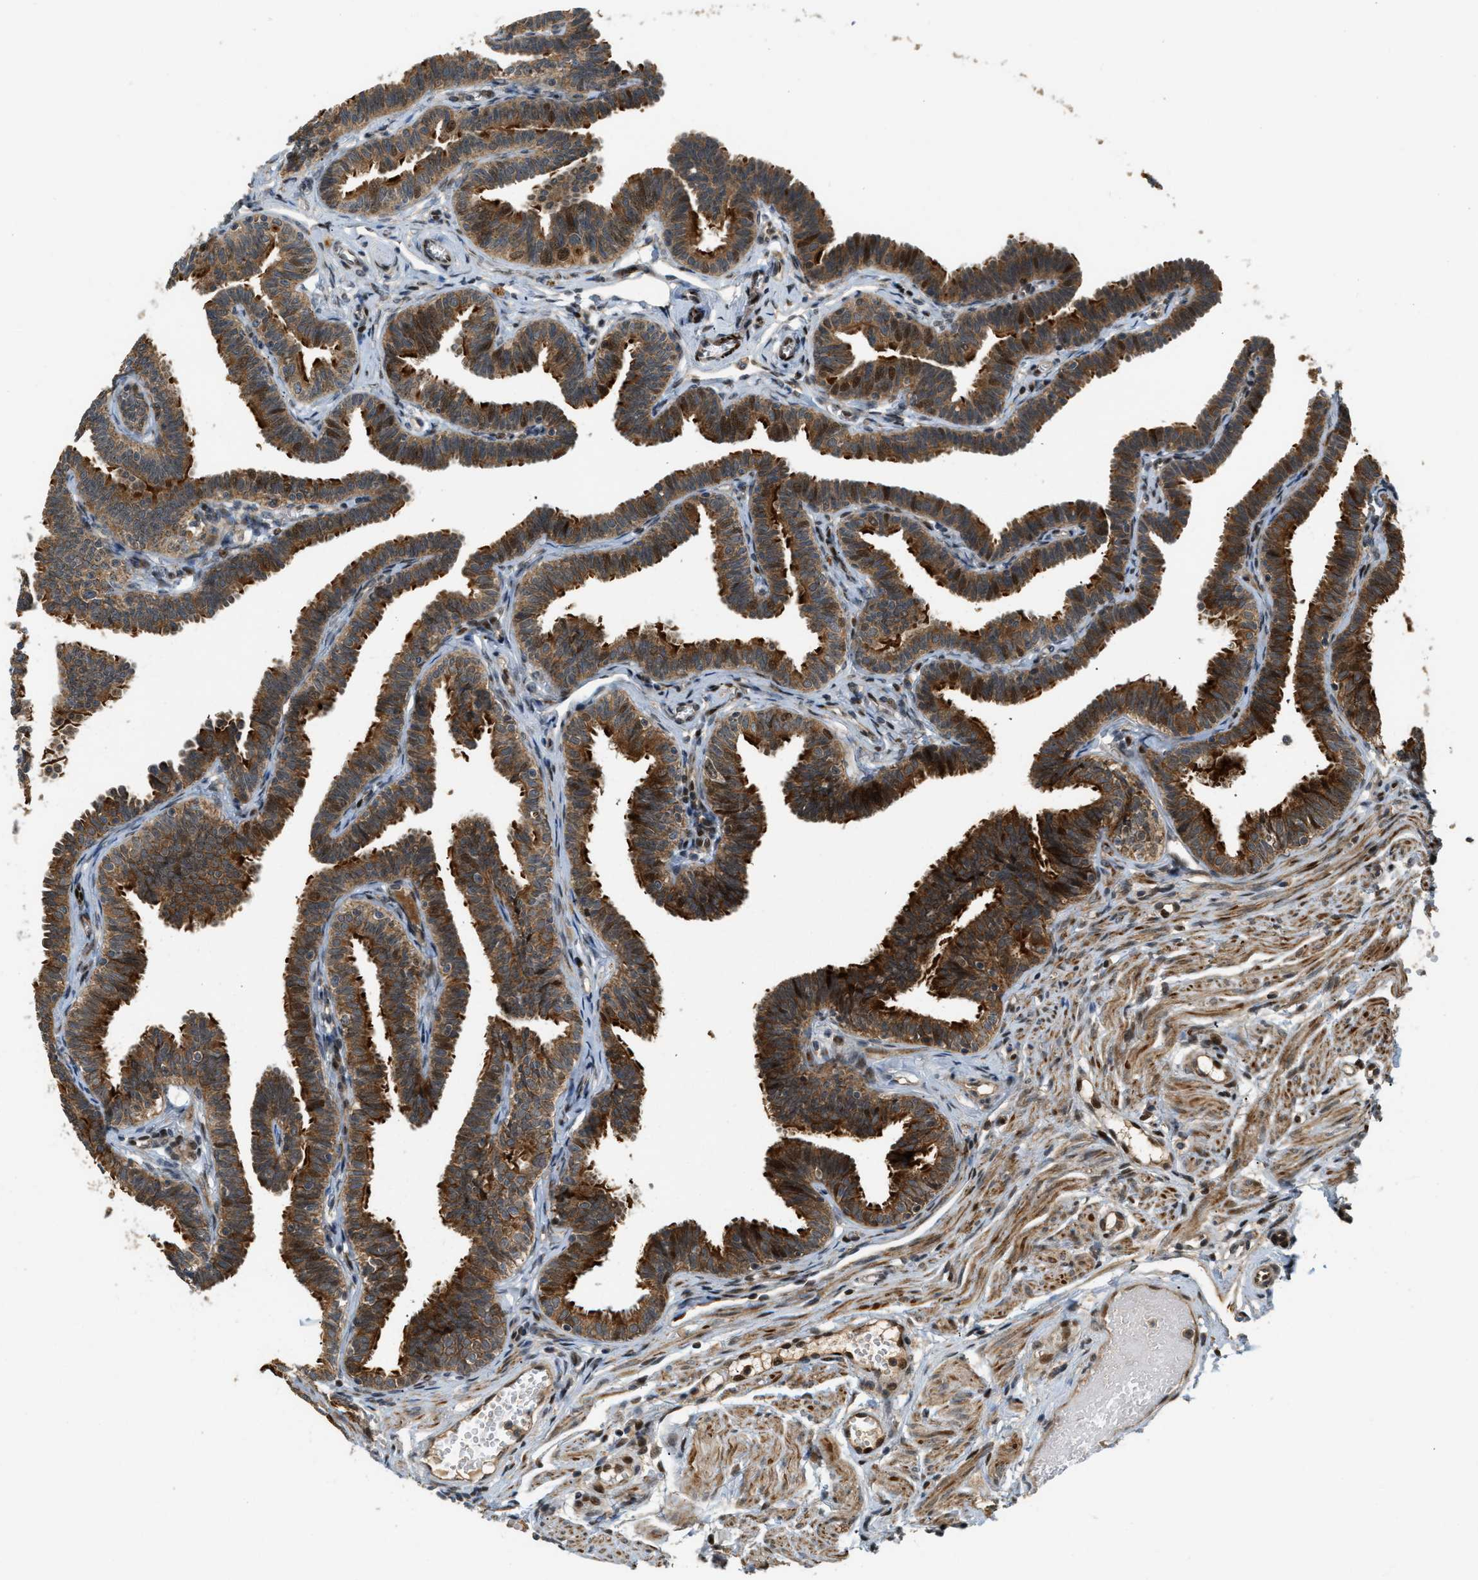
{"staining": {"intensity": "strong", "quantity": "25%-75%", "location": "cytoplasmic/membranous,nuclear"}, "tissue": "fallopian tube", "cell_type": "Glandular cells", "image_type": "normal", "snomed": [{"axis": "morphology", "description": "Normal tissue, NOS"}, {"axis": "topography", "description": "Fallopian tube"}, {"axis": "topography", "description": "Ovary"}], "caption": "Immunohistochemical staining of normal fallopian tube reveals 25%-75% levels of strong cytoplasmic/membranous,nuclear protein positivity in approximately 25%-75% of glandular cells. (DAB (3,3'-diaminobenzidine) = brown stain, brightfield microscopy at high magnification).", "gene": "TRAPPC14", "patient": {"sex": "female", "age": 23}}